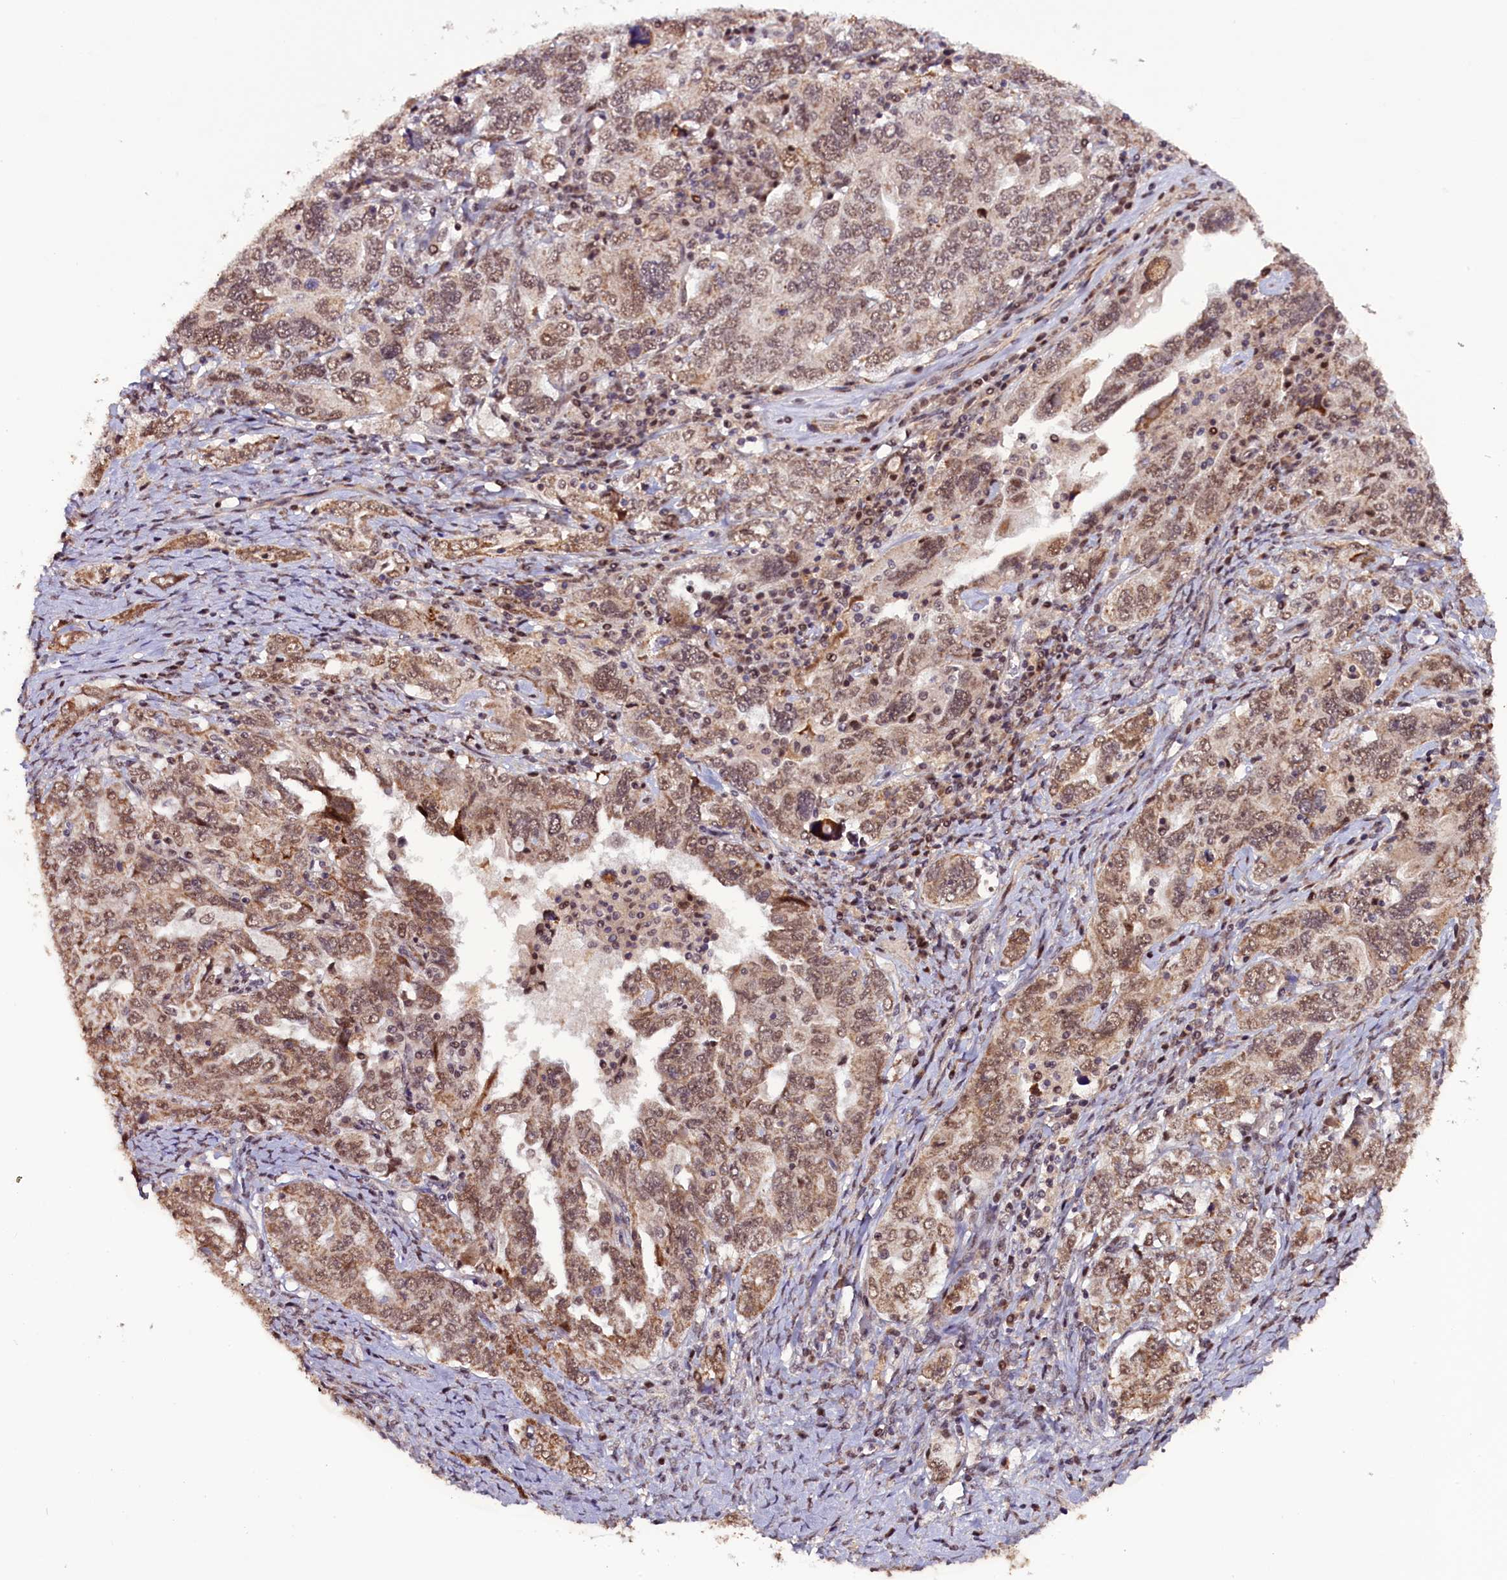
{"staining": {"intensity": "moderate", "quantity": ">75%", "location": "nuclear"}, "tissue": "ovarian cancer", "cell_type": "Tumor cells", "image_type": "cancer", "snomed": [{"axis": "morphology", "description": "Carcinoma, endometroid"}, {"axis": "topography", "description": "Ovary"}], "caption": "This histopathology image demonstrates IHC staining of human endometroid carcinoma (ovarian), with medium moderate nuclear positivity in about >75% of tumor cells.", "gene": "RPUSD2", "patient": {"sex": "female", "age": 62}}